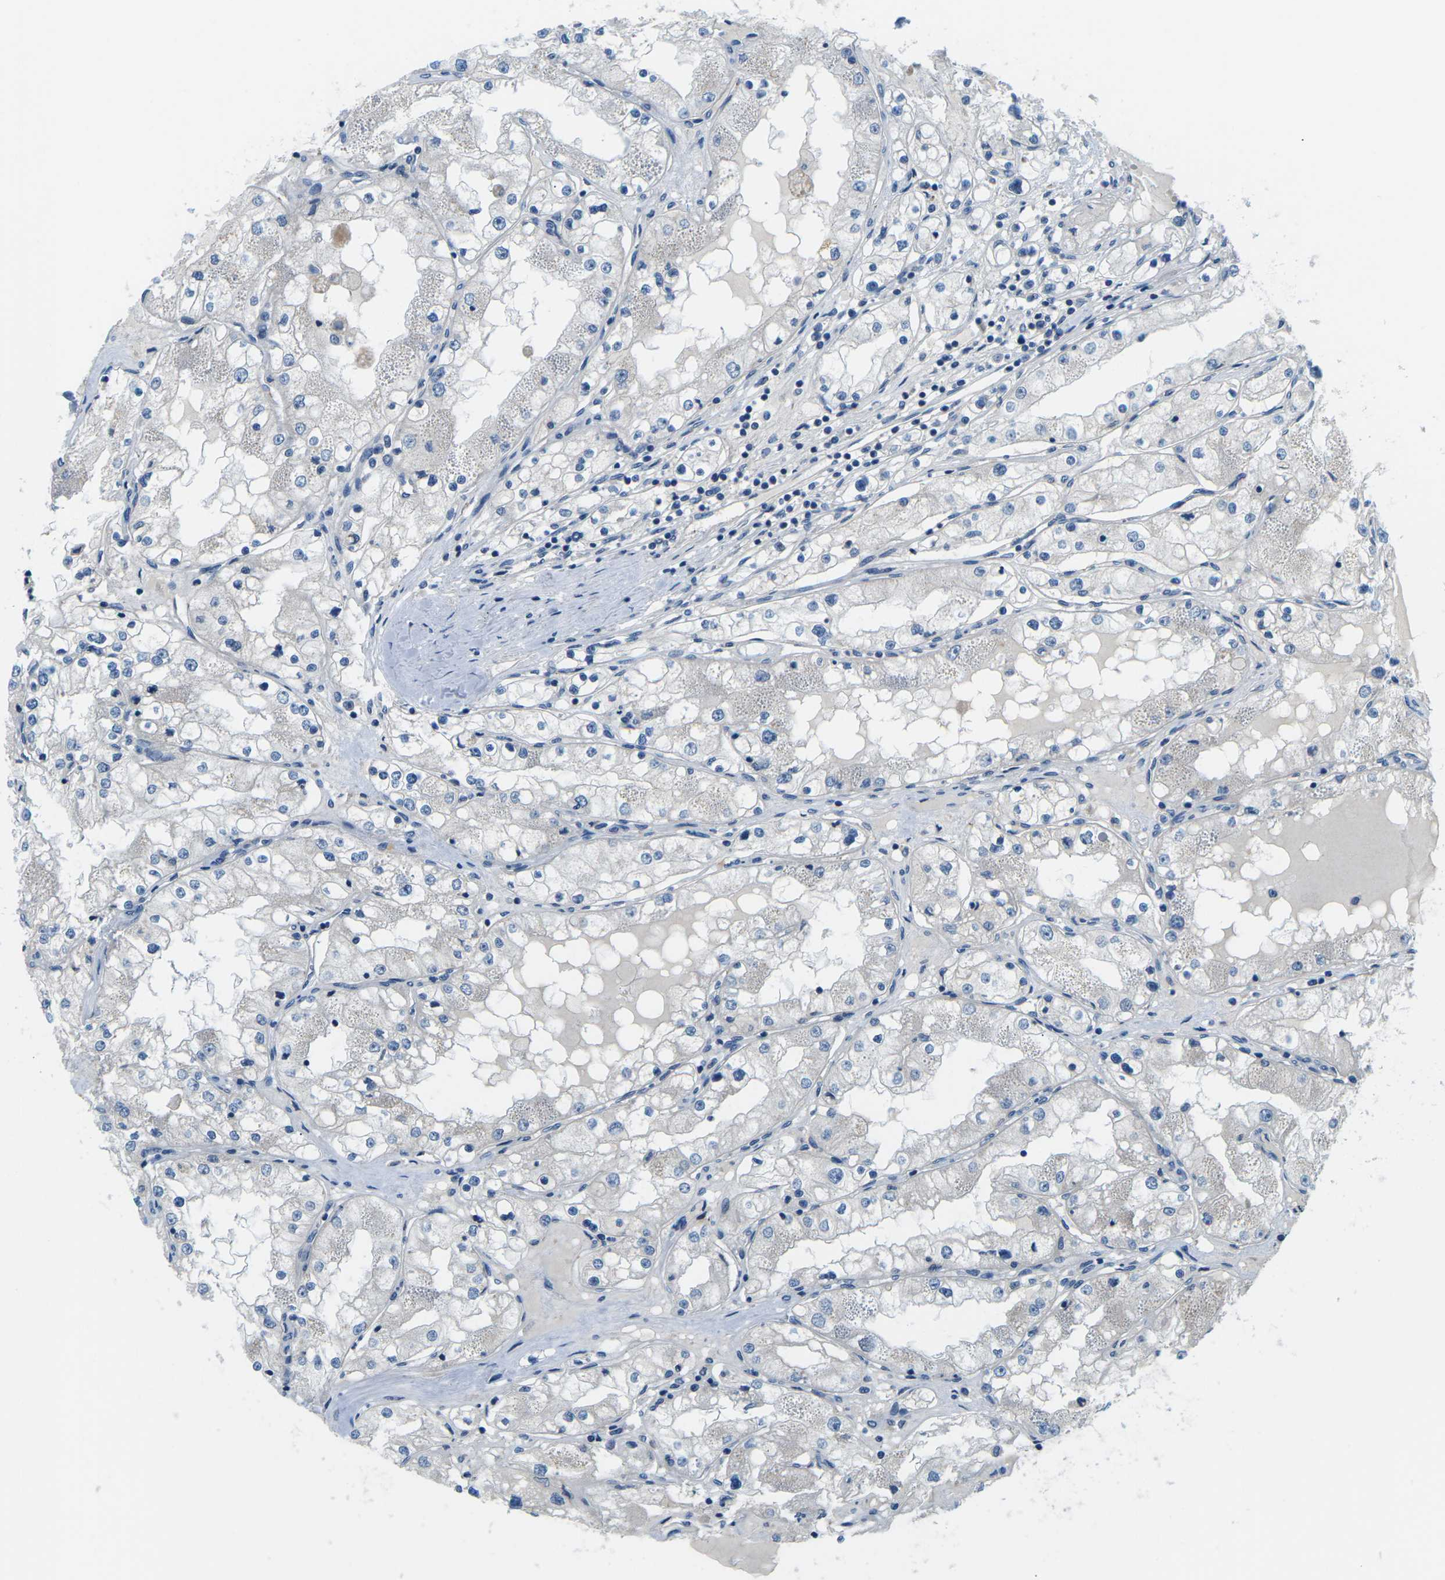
{"staining": {"intensity": "negative", "quantity": "none", "location": "none"}, "tissue": "renal cancer", "cell_type": "Tumor cells", "image_type": "cancer", "snomed": [{"axis": "morphology", "description": "Adenocarcinoma, NOS"}, {"axis": "topography", "description": "Kidney"}], "caption": "Renal adenocarcinoma stained for a protein using IHC displays no staining tumor cells.", "gene": "CTNND1", "patient": {"sex": "male", "age": 68}}